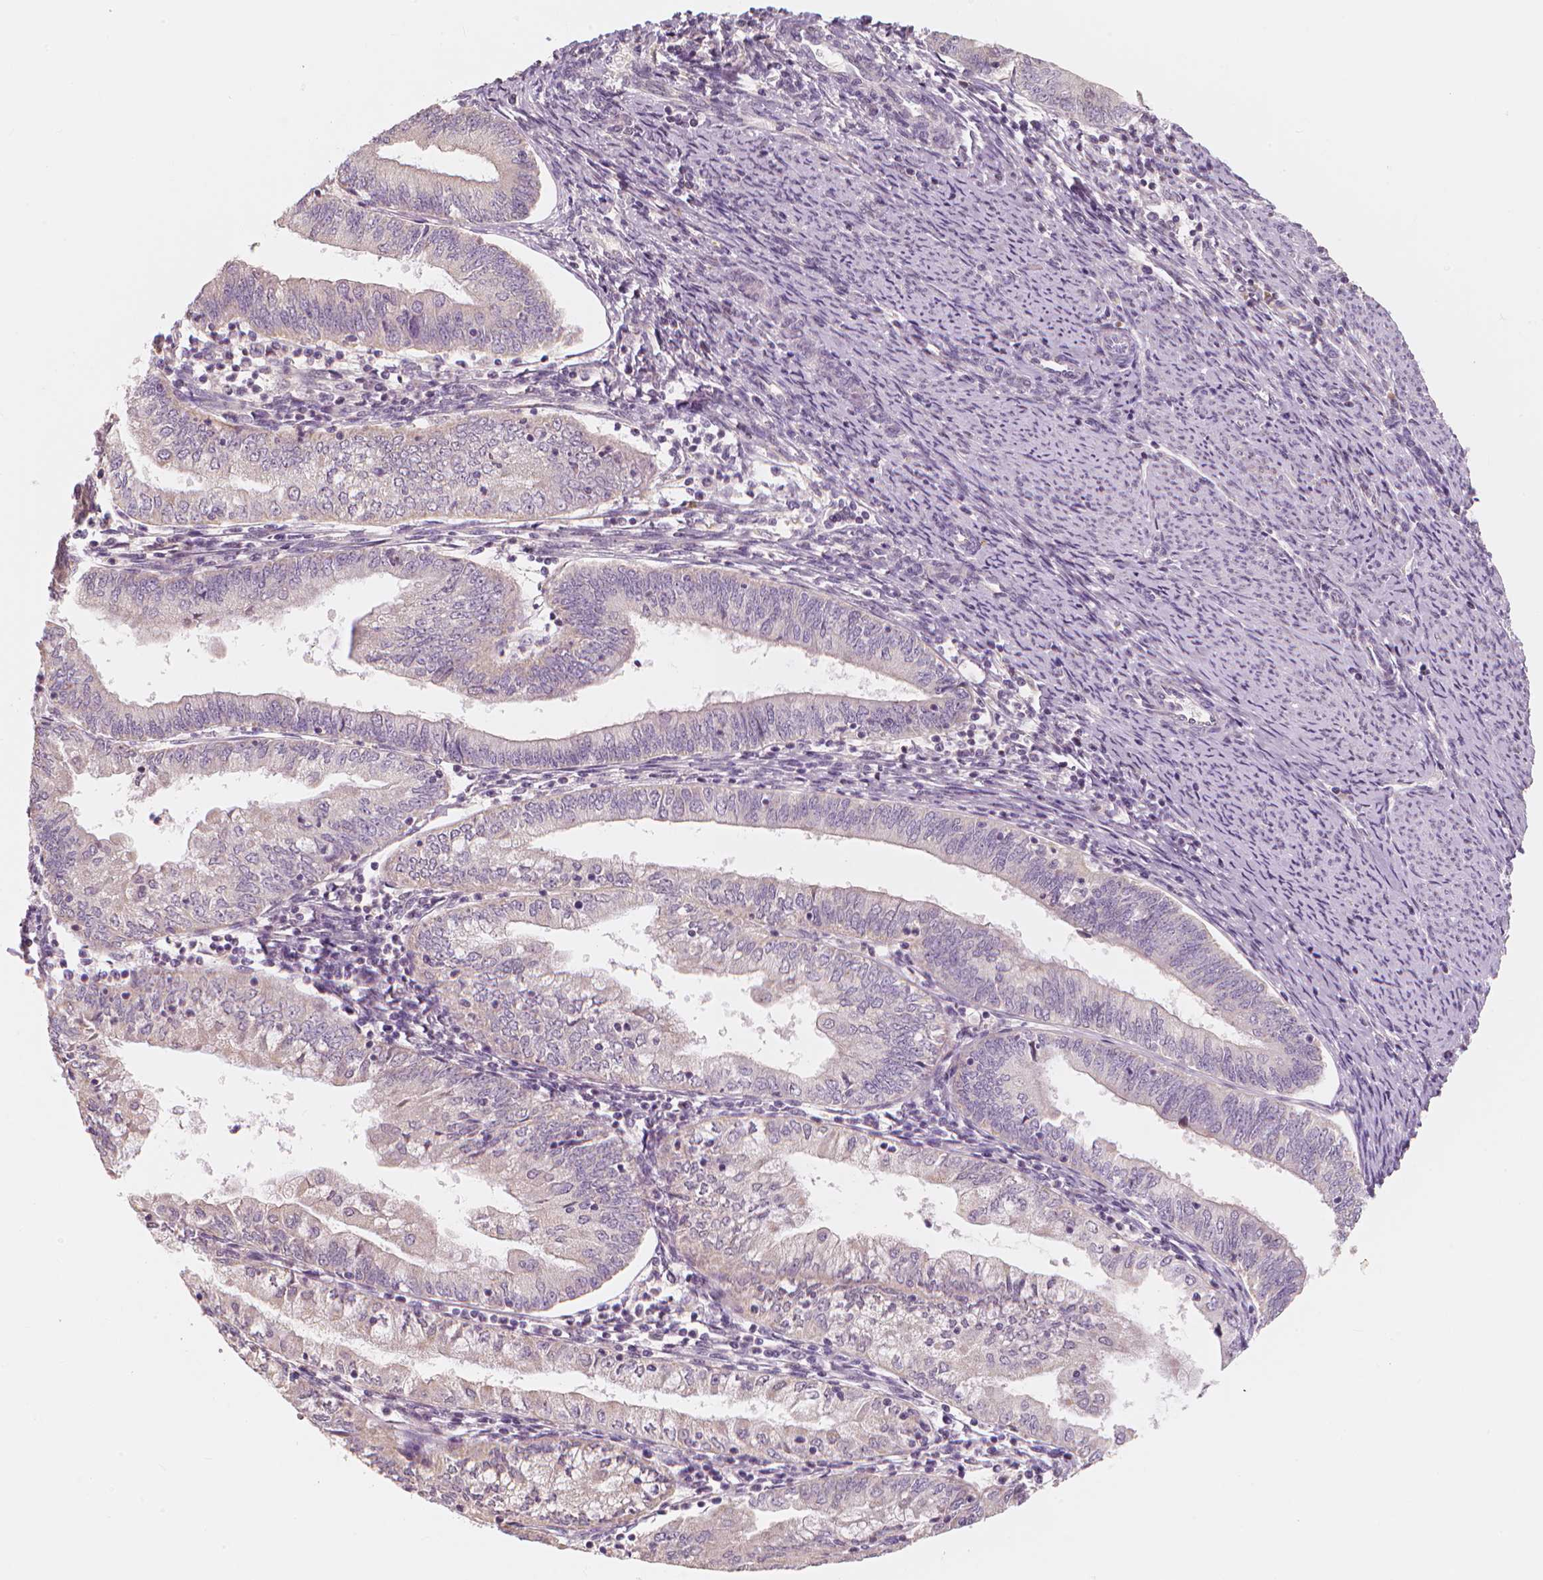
{"staining": {"intensity": "negative", "quantity": "none", "location": "none"}, "tissue": "endometrial cancer", "cell_type": "Tumor cells", "image_type": "cancer", "snomed": [{"axis": "morphology", "description": "Adenocarcinoma, NOS"}, {"axis": "topography", "description": "Endometrium"}], "caption": "DAB immunohistochemical staining of human endometrial cancer displays no significant positivity in tumor cells.", "gene": "RNASE7", "patient": {"sex": "female", "age": 55}}